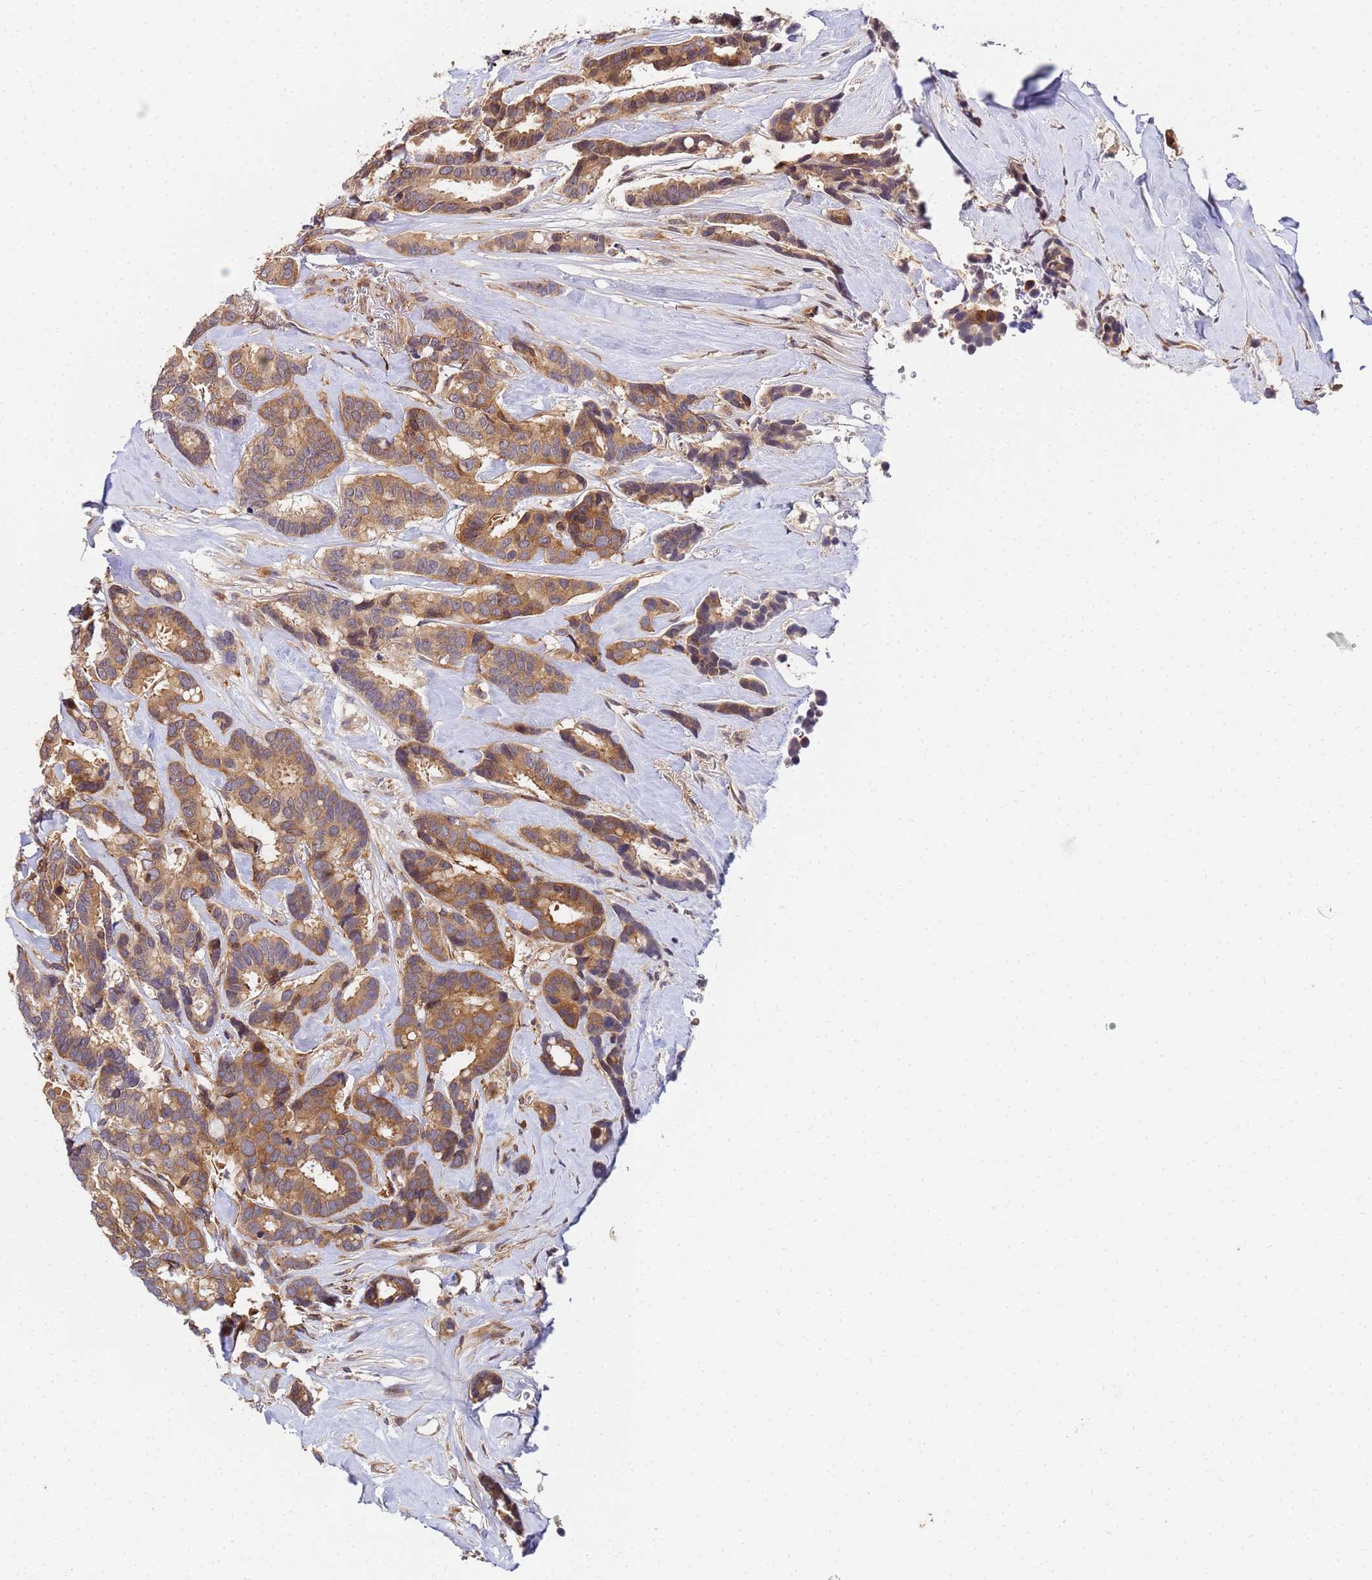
{"staining": {"intensity": "moderate", "quantity": ">75%", "location": "cytoplasmic/membranous"}, "tissue": "breast cancer", "cell_type": "Tumor cells", "image_type": "cancer", "snomed": [{"axis": "morphology", "description": "Duct carcinoma"}, {"axis": "topography", "description": "Breast"}], "caption": "Tumor cells show medium levels of moderate cytoplasmic/membranous positivity in about >75% of cells in invasive ductal carcinoma (breast).", "gene": "UNC93B1", "patient": {"sex": "female", "age": 87}}